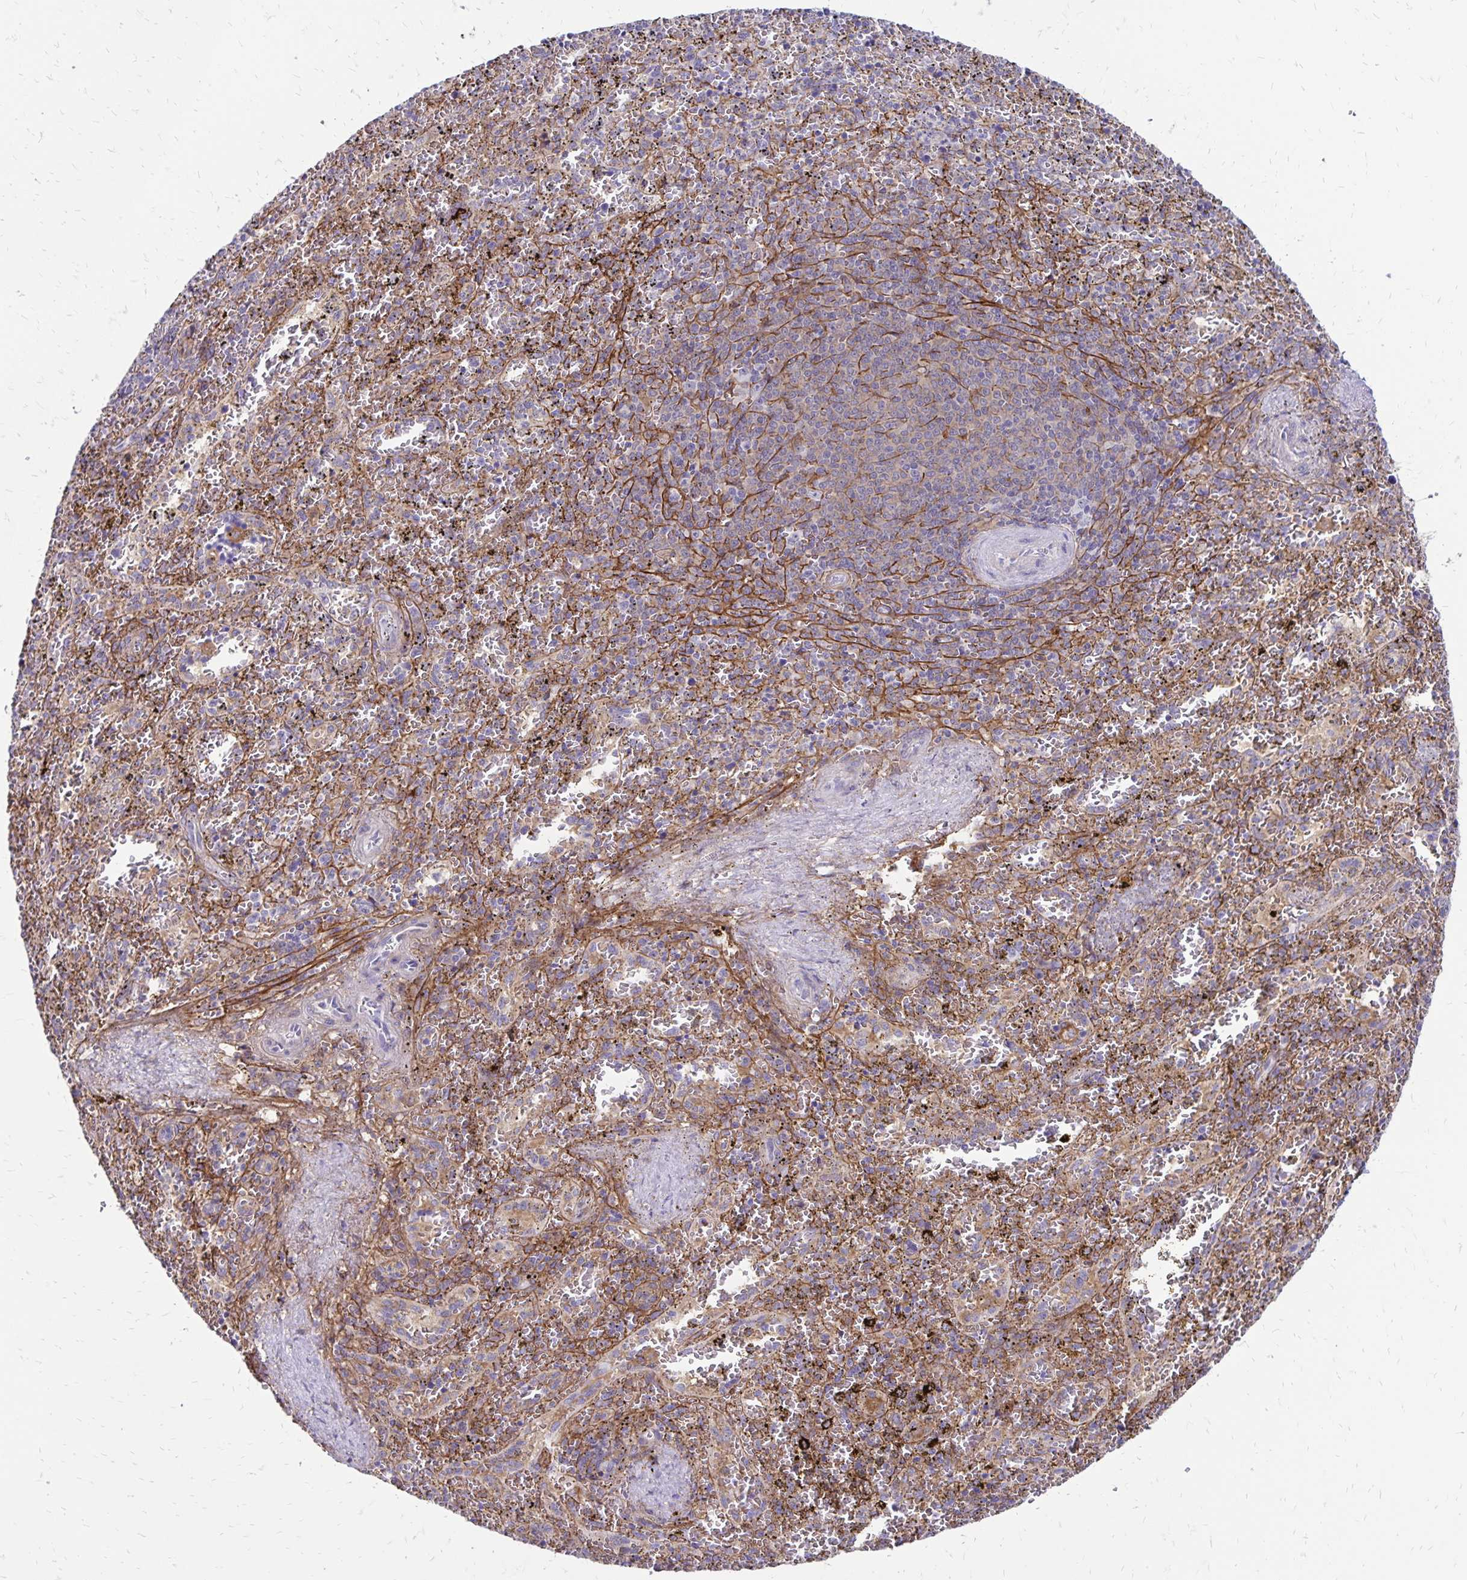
{"staining": {"intensity": "negative", "quantity": "none", "location": "none"}, "tissue": "spleen", "cell_type": "Cells in red pulp", "image_type": "normal", "snomed": [{"axis": "morphology", "description": "Normal tissue, NOS"}, {"axis": "topography", "description": "Spleen"}], "caption": "Image shows no protein positivity in cells in red pulp of unremarkable spleen.", "gene": "TNS3", "patient": {"sex": "female", "age": 50}}